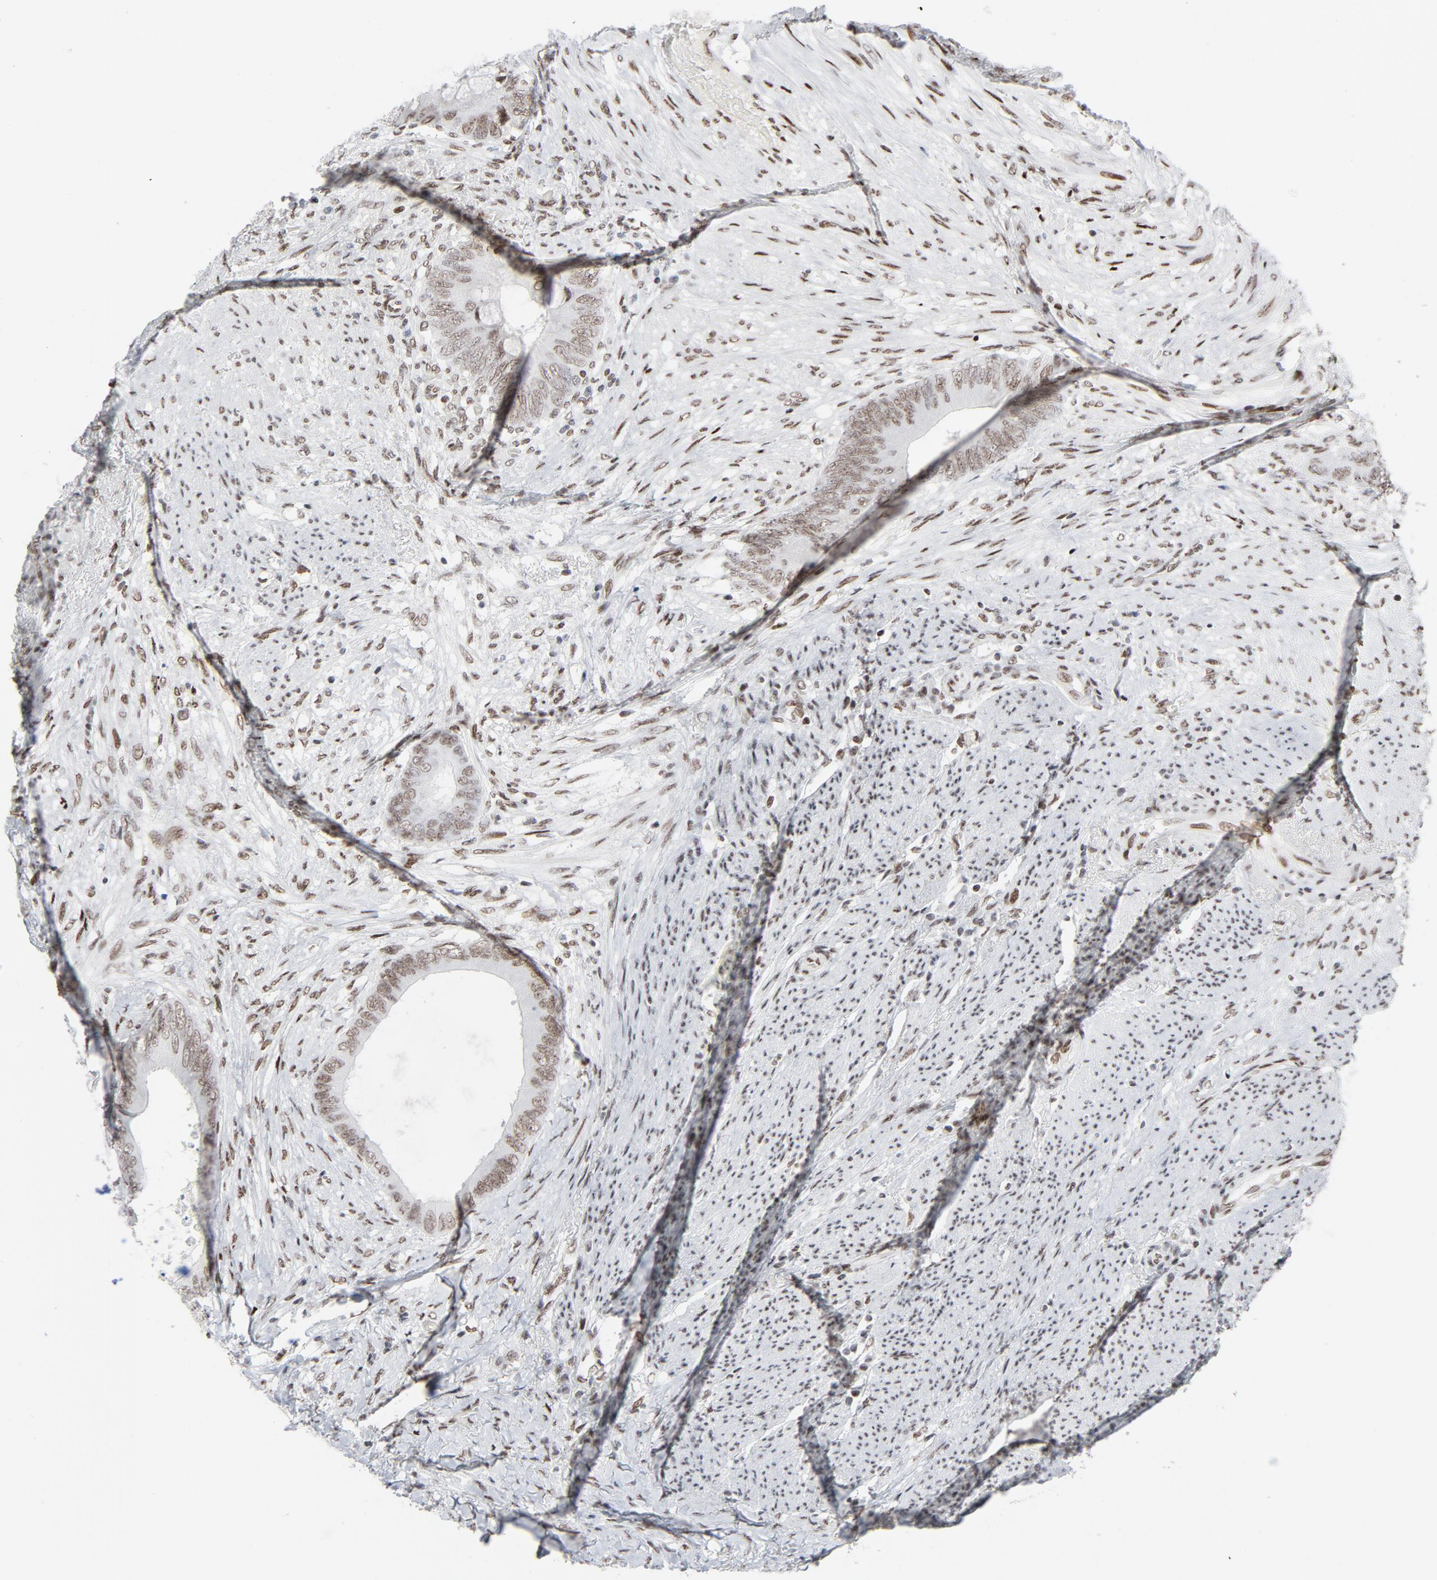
{"staining": {"intensity": "weak", "quantity": ">75%", "location": "nuclear"}, "tissue": "colorectal cancer", "cell_type": "Tumor cells", "image_type": "cancer", "snomed": [{"axis": "morphology", "description": "Normal tissue, NOS"}, {"axis": "morphology", "description": "Adenocarcinoma, NOS"}, {"axis": "topography", "description": "Rectum"}, {"axis": "topography", "description": "Peripheral nerve tissue"}], "caption": "Colorectal cancer (adenocarcinoma) tissue displays weak nuclear expression in about >75% of tumor cells", "gene": "HSF1", "patient": {"sex": "female", "age": 77}}